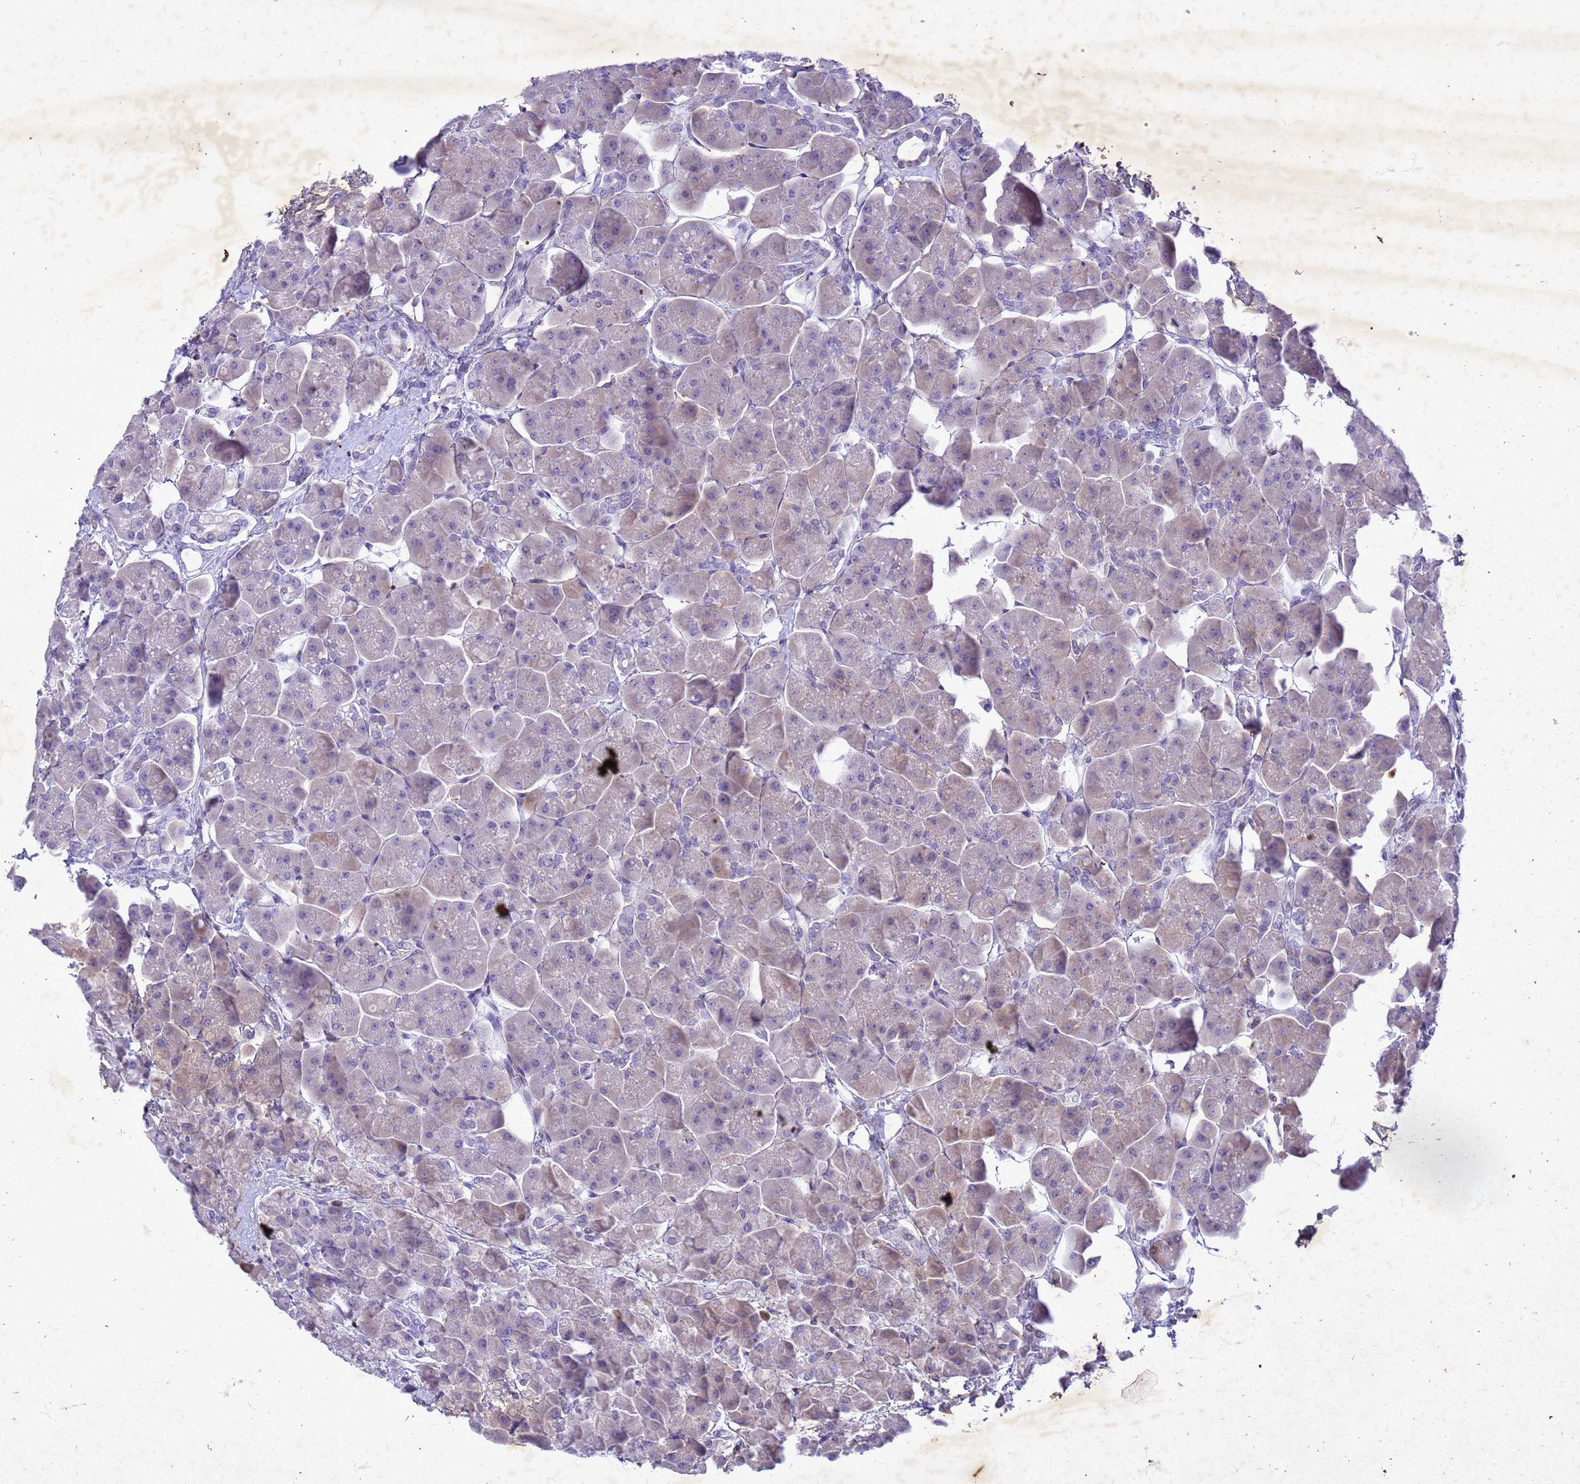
{"staining": {"intensity": "moderate", "quantity": "<25%", "location": "cytoplasmic/membranous,nuclear"}, "tissue": "pancreas", "cell_type": "Exocrine glandular cells", "image_type": "normal", "snomed": [{"axis": "morphology", "description": "Normal tissue, NOS"}, {"axis": "topography", "description": "Pancreas"}], "caption": "Pancreas stained for a protein demonstrates moderate cytoplasmic/membranous,nuclear positivity in exocrine glandular cells. (DAB IHC with brightfield microscopy, high magnification).", "gene": "COPS9", "patient": {"sex": "male", "age": 66}}